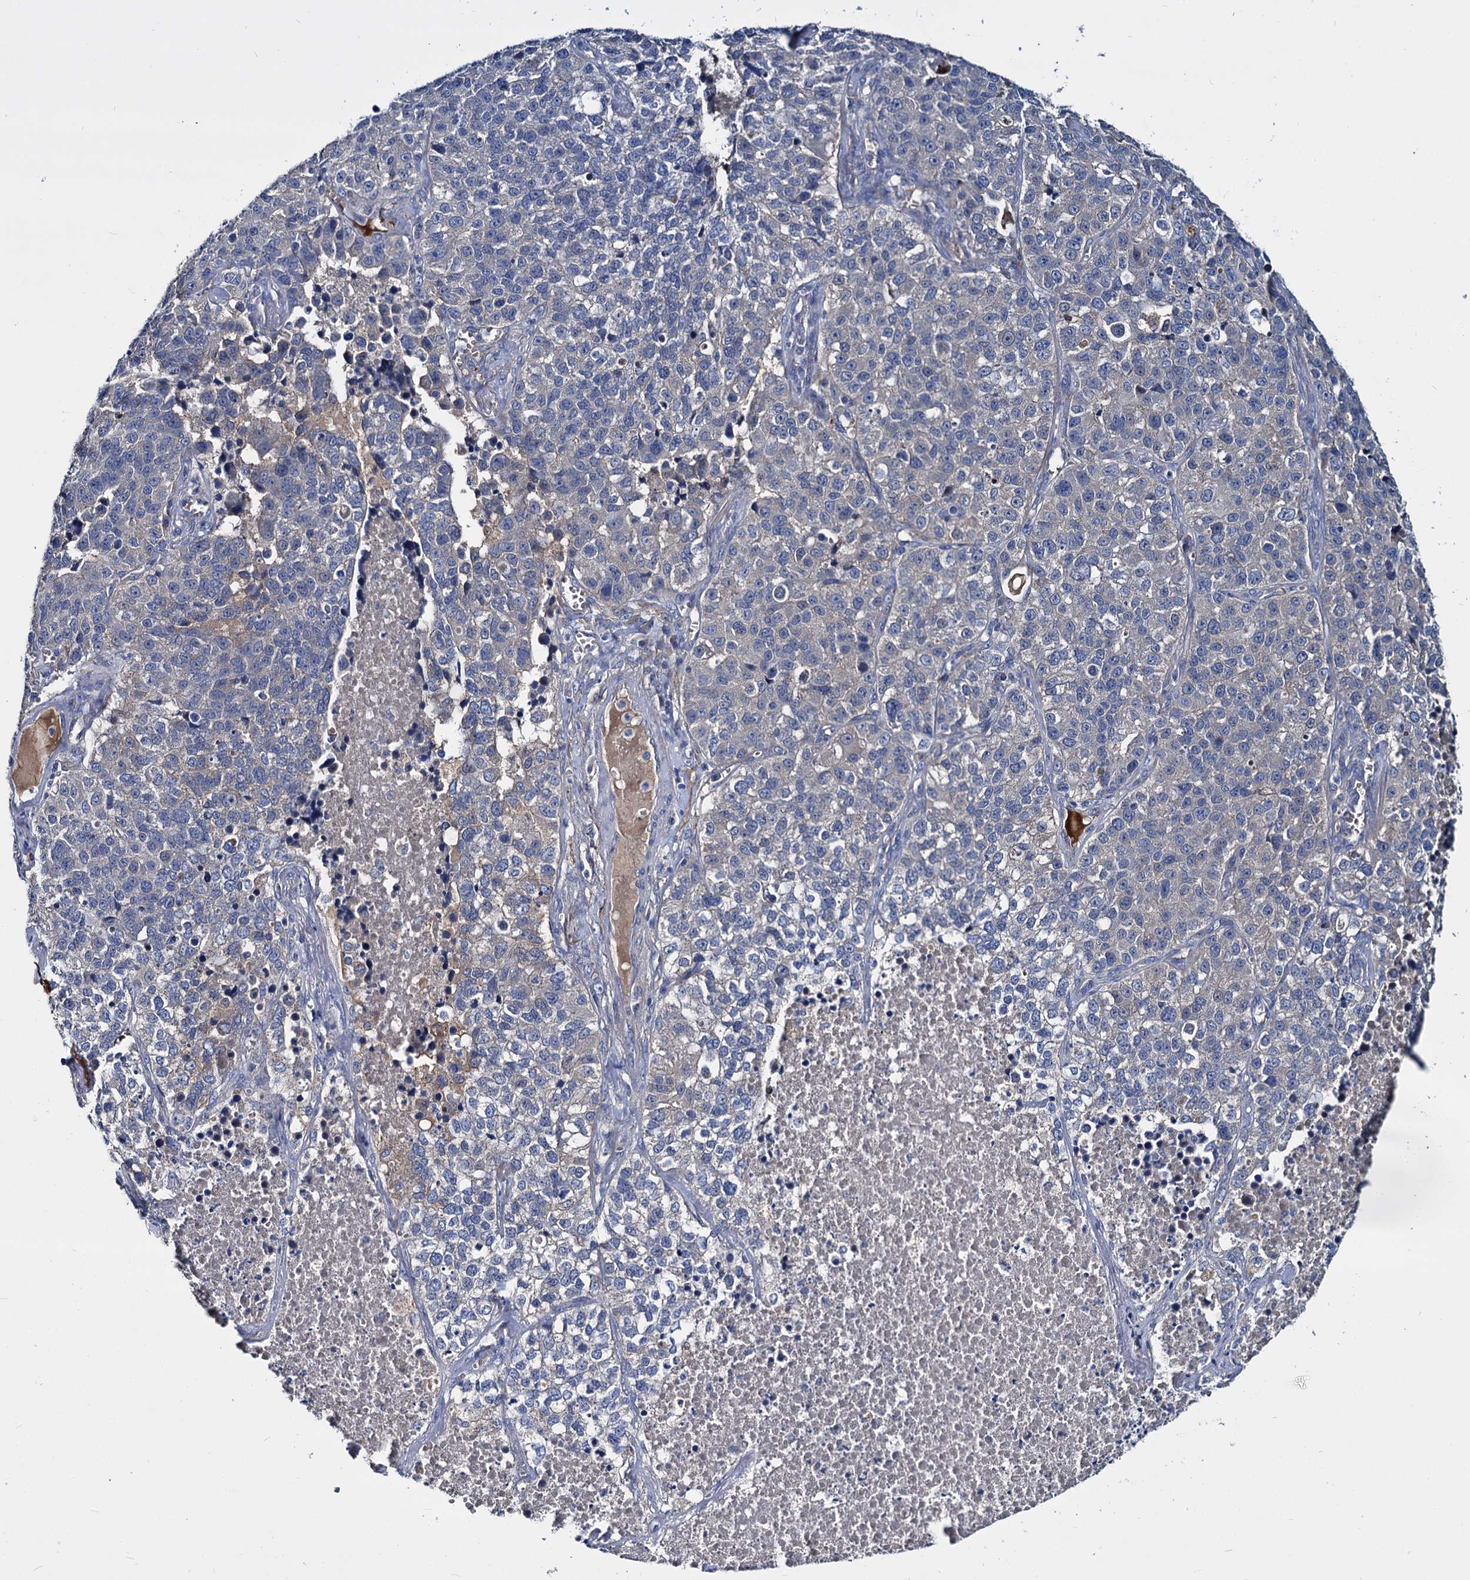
{"staining": {"intensity": "negative", "quantity": "none", "location": "none"}, "tissue": "lung cancer", "cell_type": "Tumor cells", "image_type": "cancer", "snomed": [{"axis": "morphology", "description": "Adenocarcinoma, NOS"}, {"axis": "topography", "description": "Lung"}], "caption": "This is an IHC histopathology image of lung cancer. There is no staining in tumor cells.", "gene": "ACY3", "patient": {"sex": "male", "age": 49}}